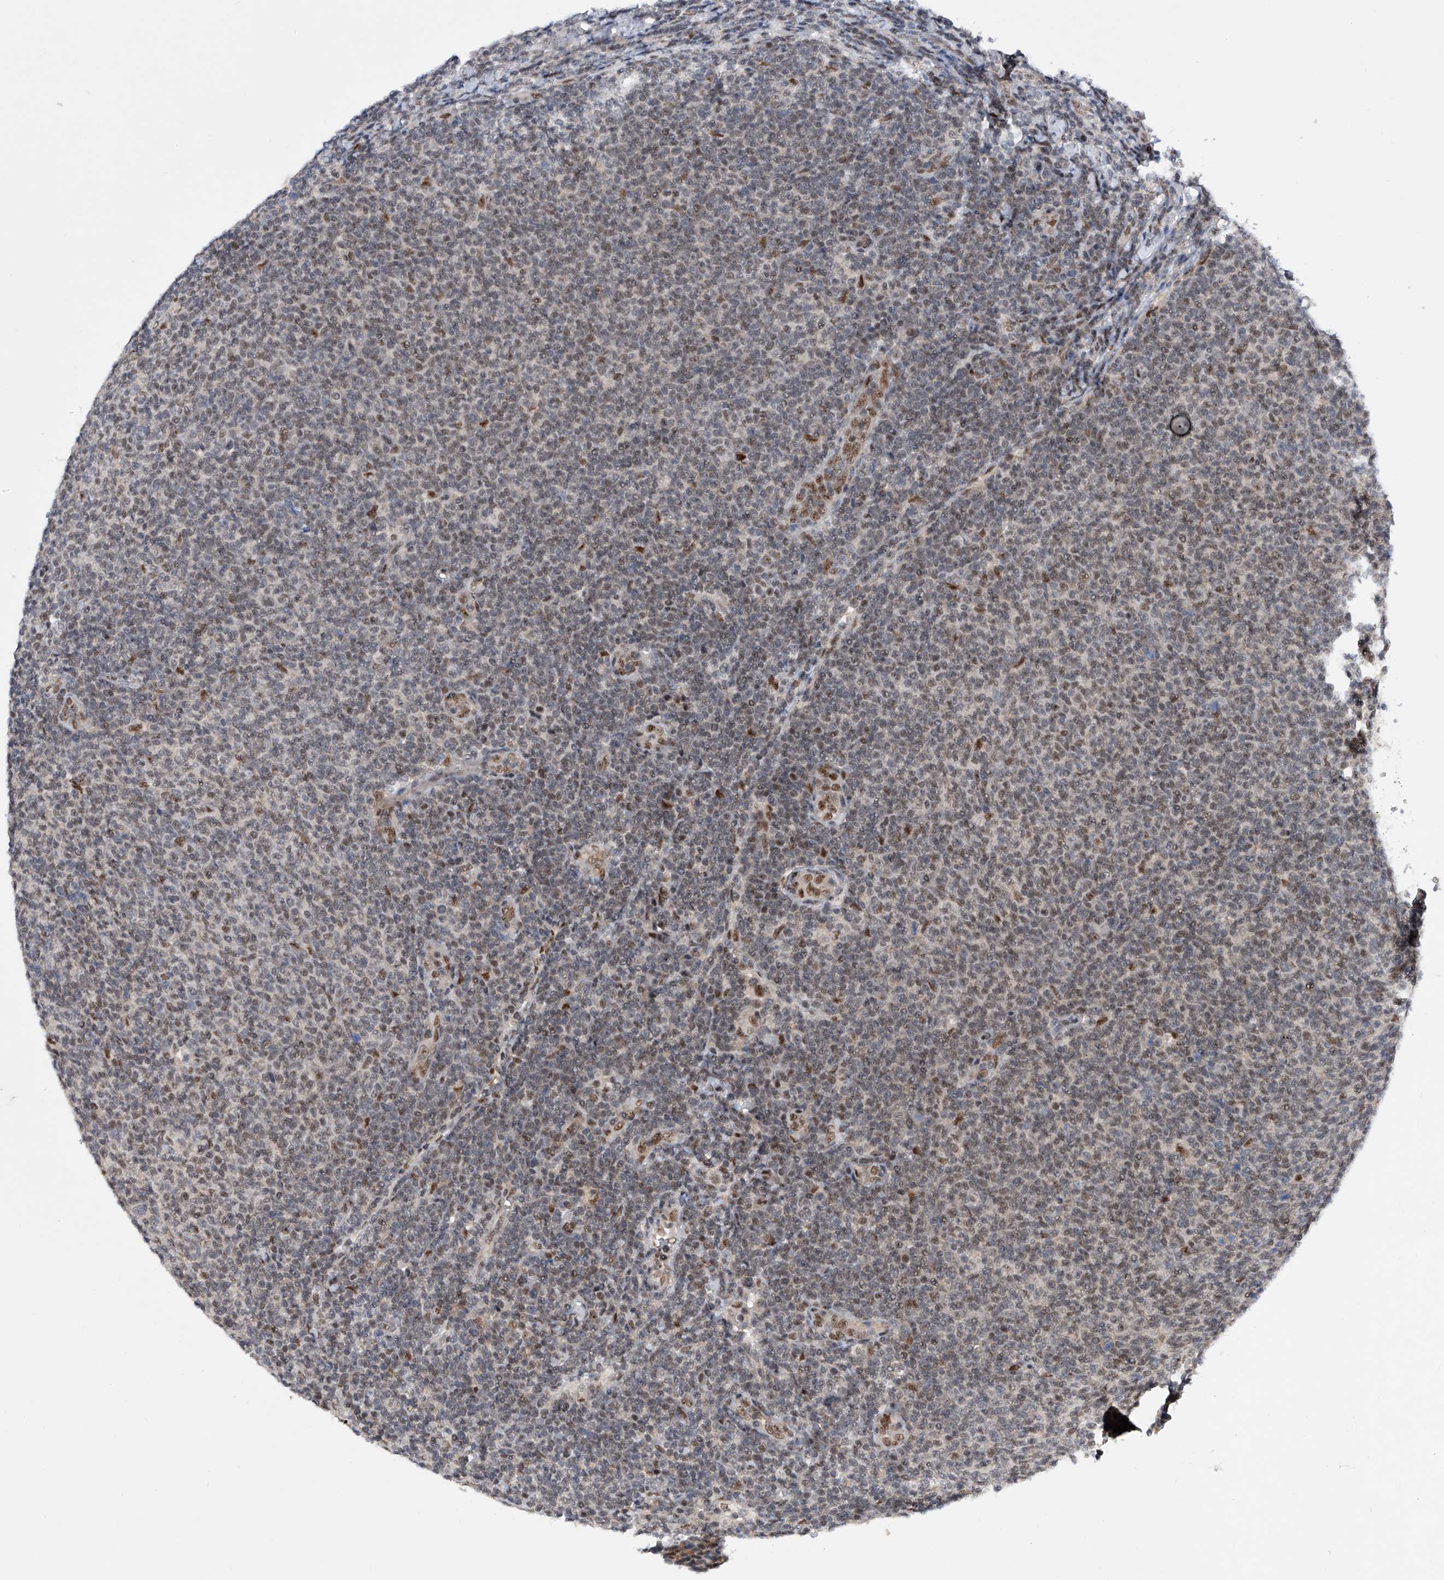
{"staining": {"intensity": "weak", "quantity": "25%-75%", "location": "nuclear"}, "tissue": "lymphoma", "cell_type": "Tumor cells", "image_type": "cancer", "snomed": [{"axis": "morphology", "description": "Malignant lymphoma, non-Hodgkin's type, Low grade"}, {"axis": "topography", "description": "Lymph node"}], "caption": "Immunohistochemistry of human malignant lymphoma, non-Hodgkin's type (low-grade) reveals low levels of weak nuclear positivity in about 25%-75% of tumor cells.", "gene": "RAD54L", "patient": {"sex": "male", "age": 66}}